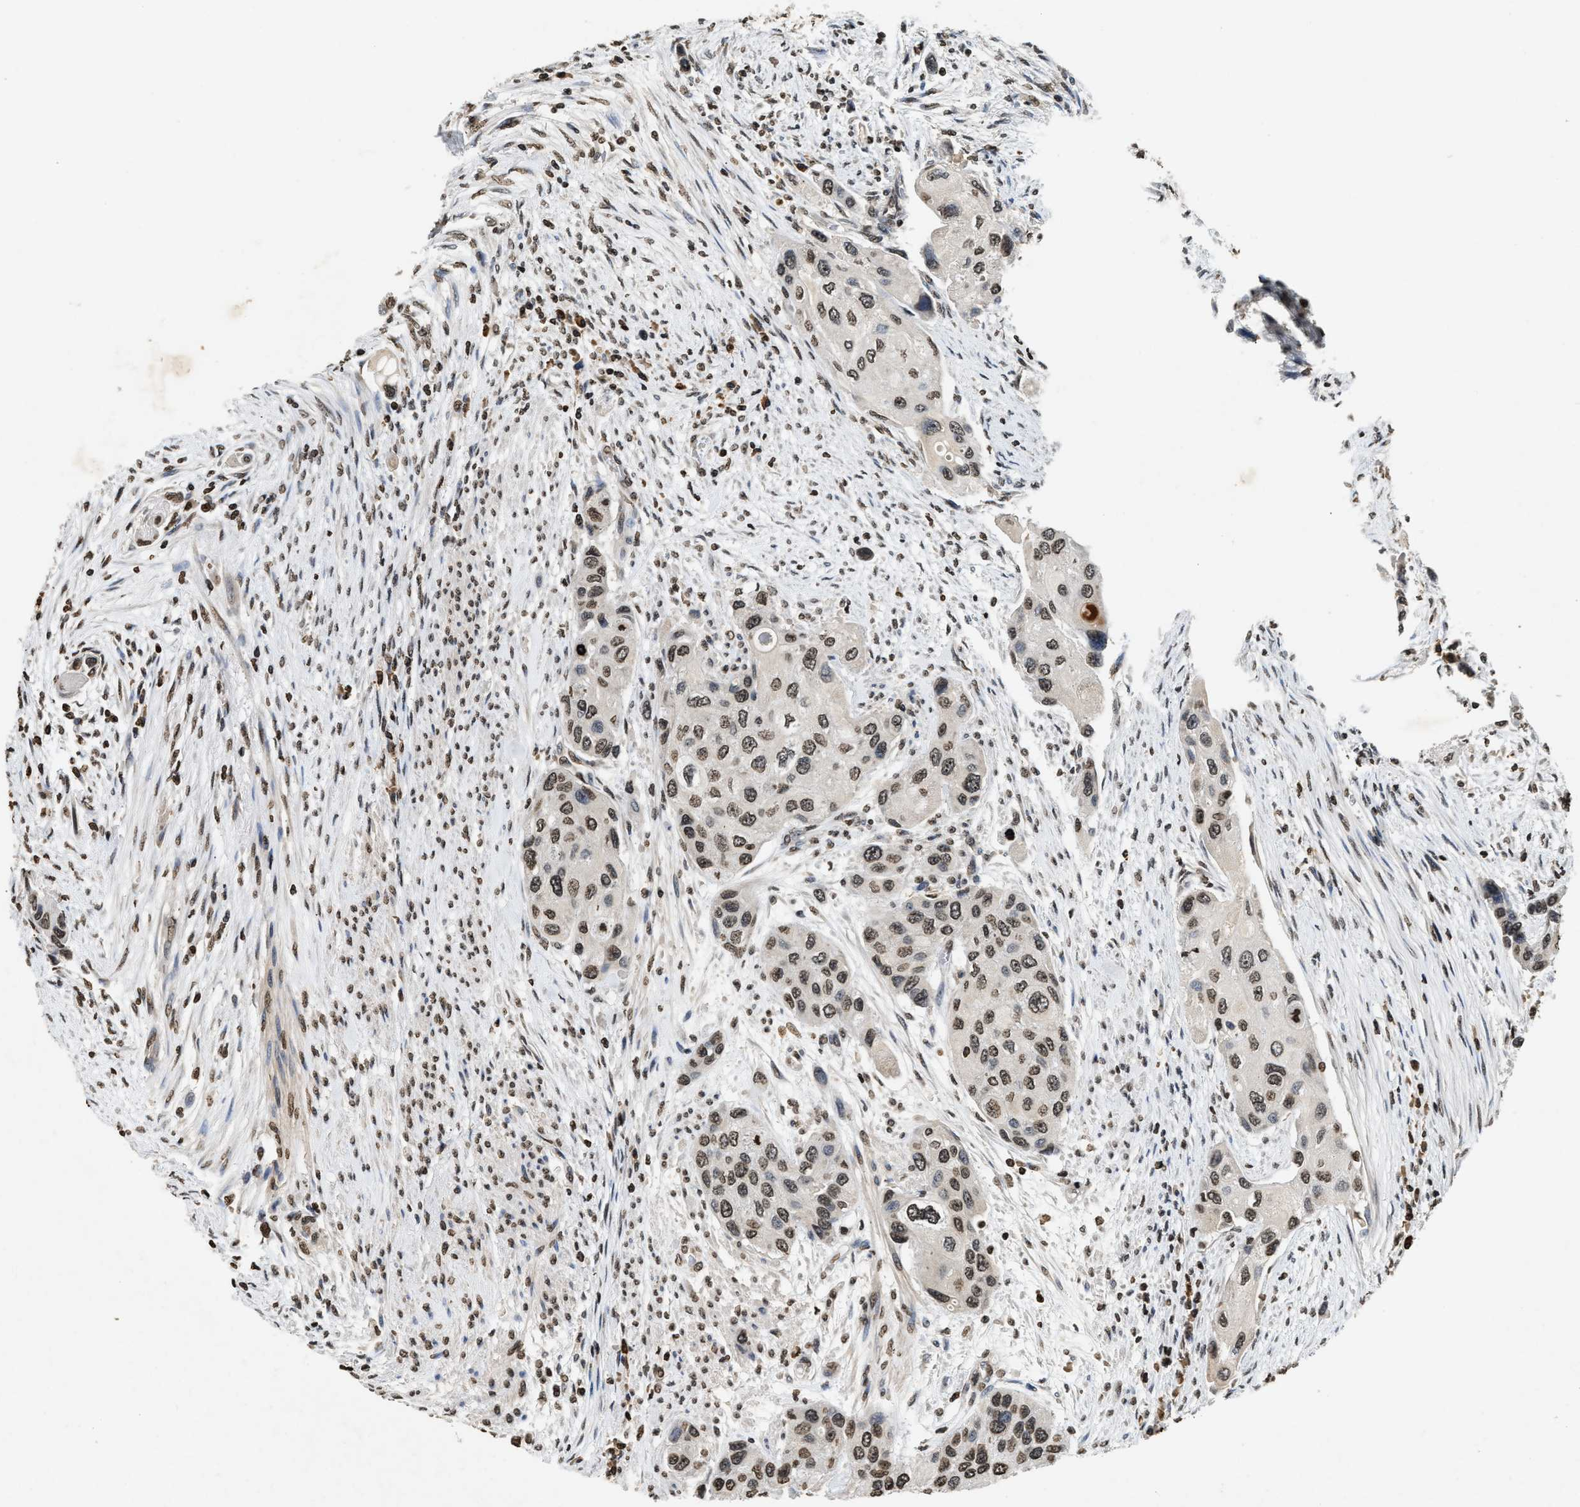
{"staining": {"intensity": "weak", "quantity": ">75%", "location": "nuclear"}, "tissue": "urothelial cancer", "cell_type": "Tumor cells", "image_type": "cancer", "snomed": [{"axis": "morphology", "description": "Urothelial carcinoma, High grade"}, {"axis": "topography", "description": "Urinary bladder"}], "caption": "Tumor cells display low levels of weak nuclear positivity in about >75% of cells in human urothelial cancer.", "gene": "DNASE1L3", "patient": {"sex": "female", "age": 56}}